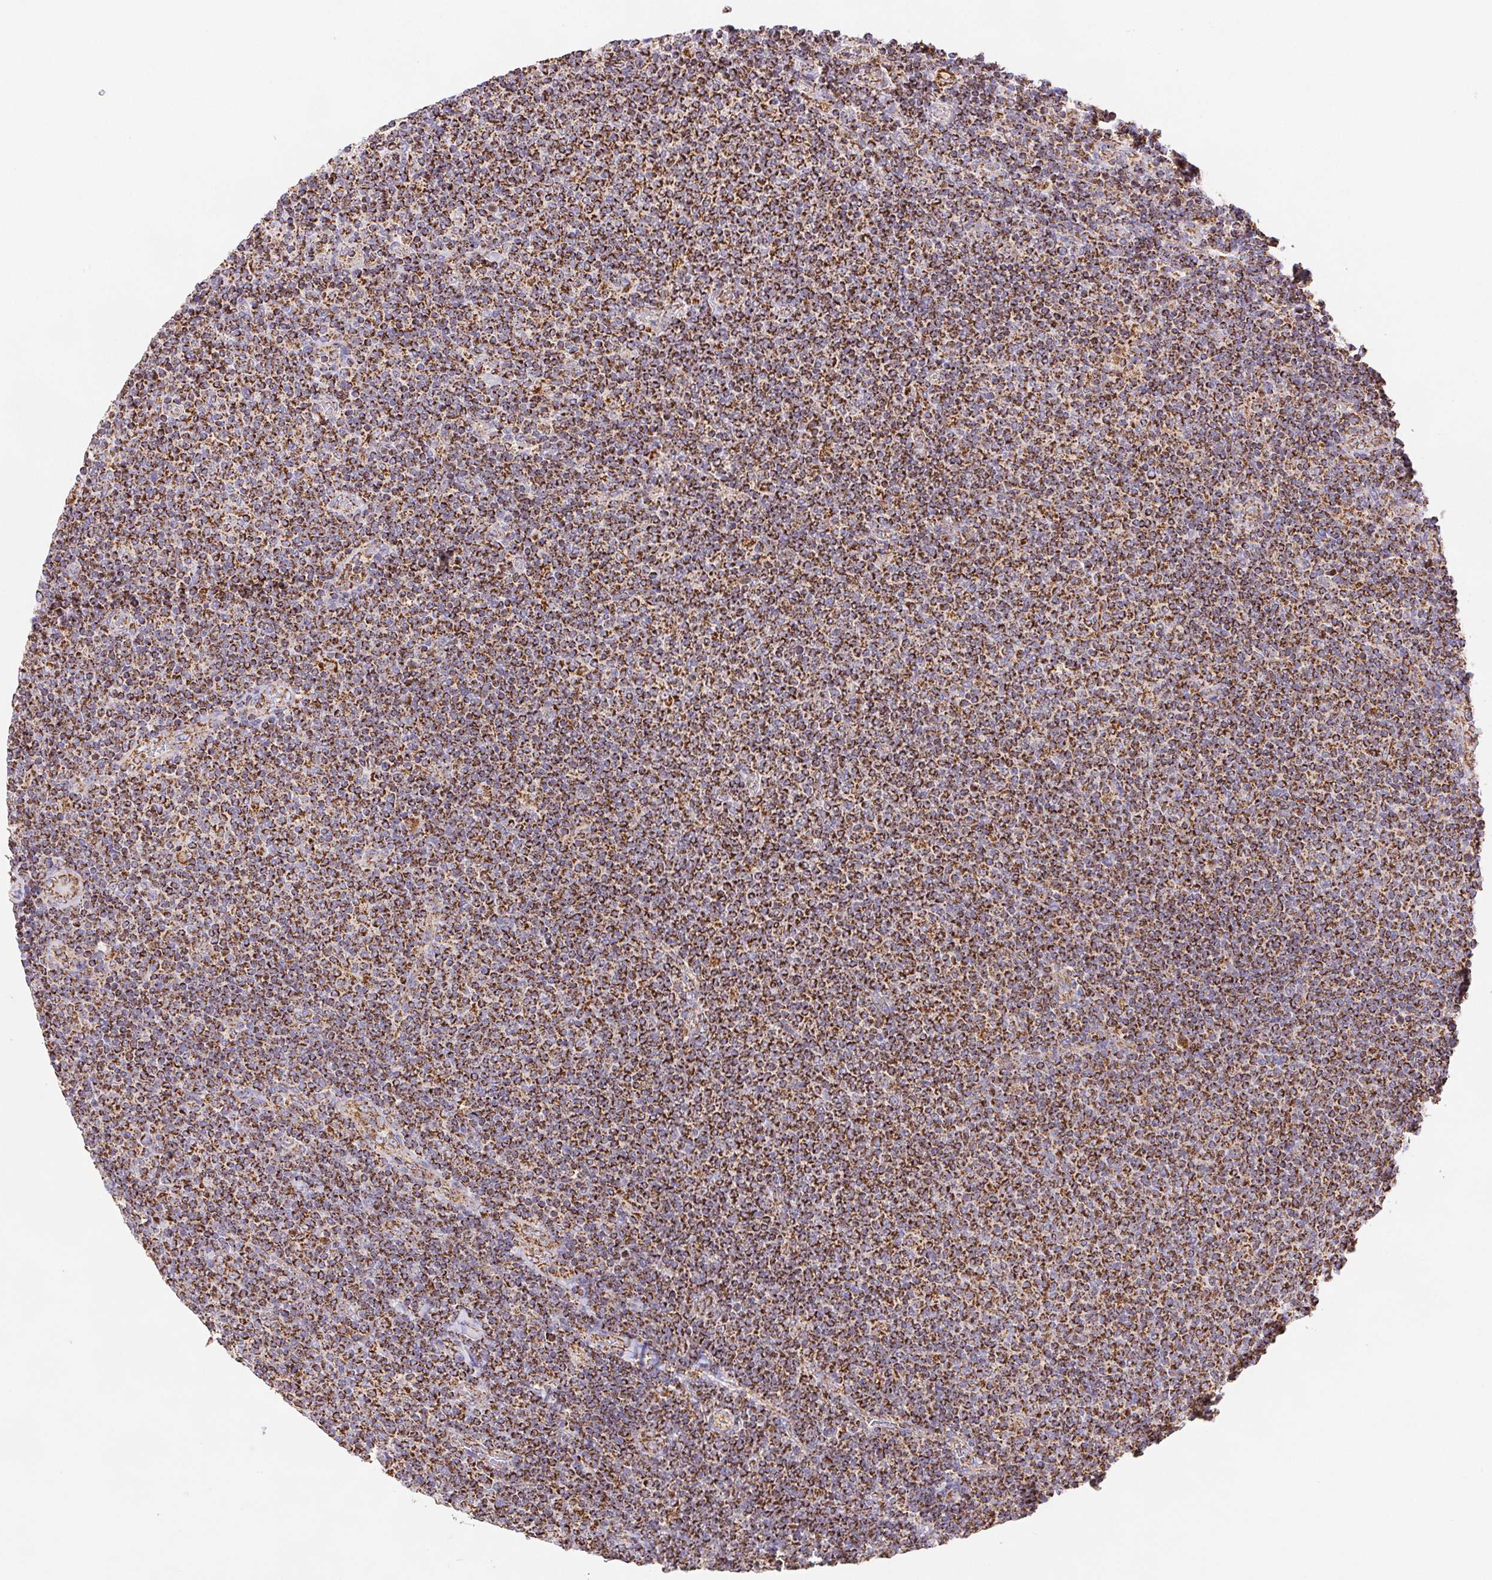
{"staining": {"intensity": "moderate", "quantity": ">75%", "location": "cytoplasmic/membranous"}, "tissue": "lymphoma", "cell_type": "Tumor cells", "image_type": "cancer", "snomed": [{"axis": "morphology", "description": "Malignant lymphoma, non-Hodgkin's type, Low grade"}, {"axis": "topography", "description": "Lymph node"}], "caption": "Protein analysis of low-grade malignant lymphoma, non-Hodgkin's type tissue reveals moderate cytoplasmic/membranous expression in approximately >75% of tumor cells.", "gene": "NIPSNAP2", "patient": {"sex": "male", "age": 52}}